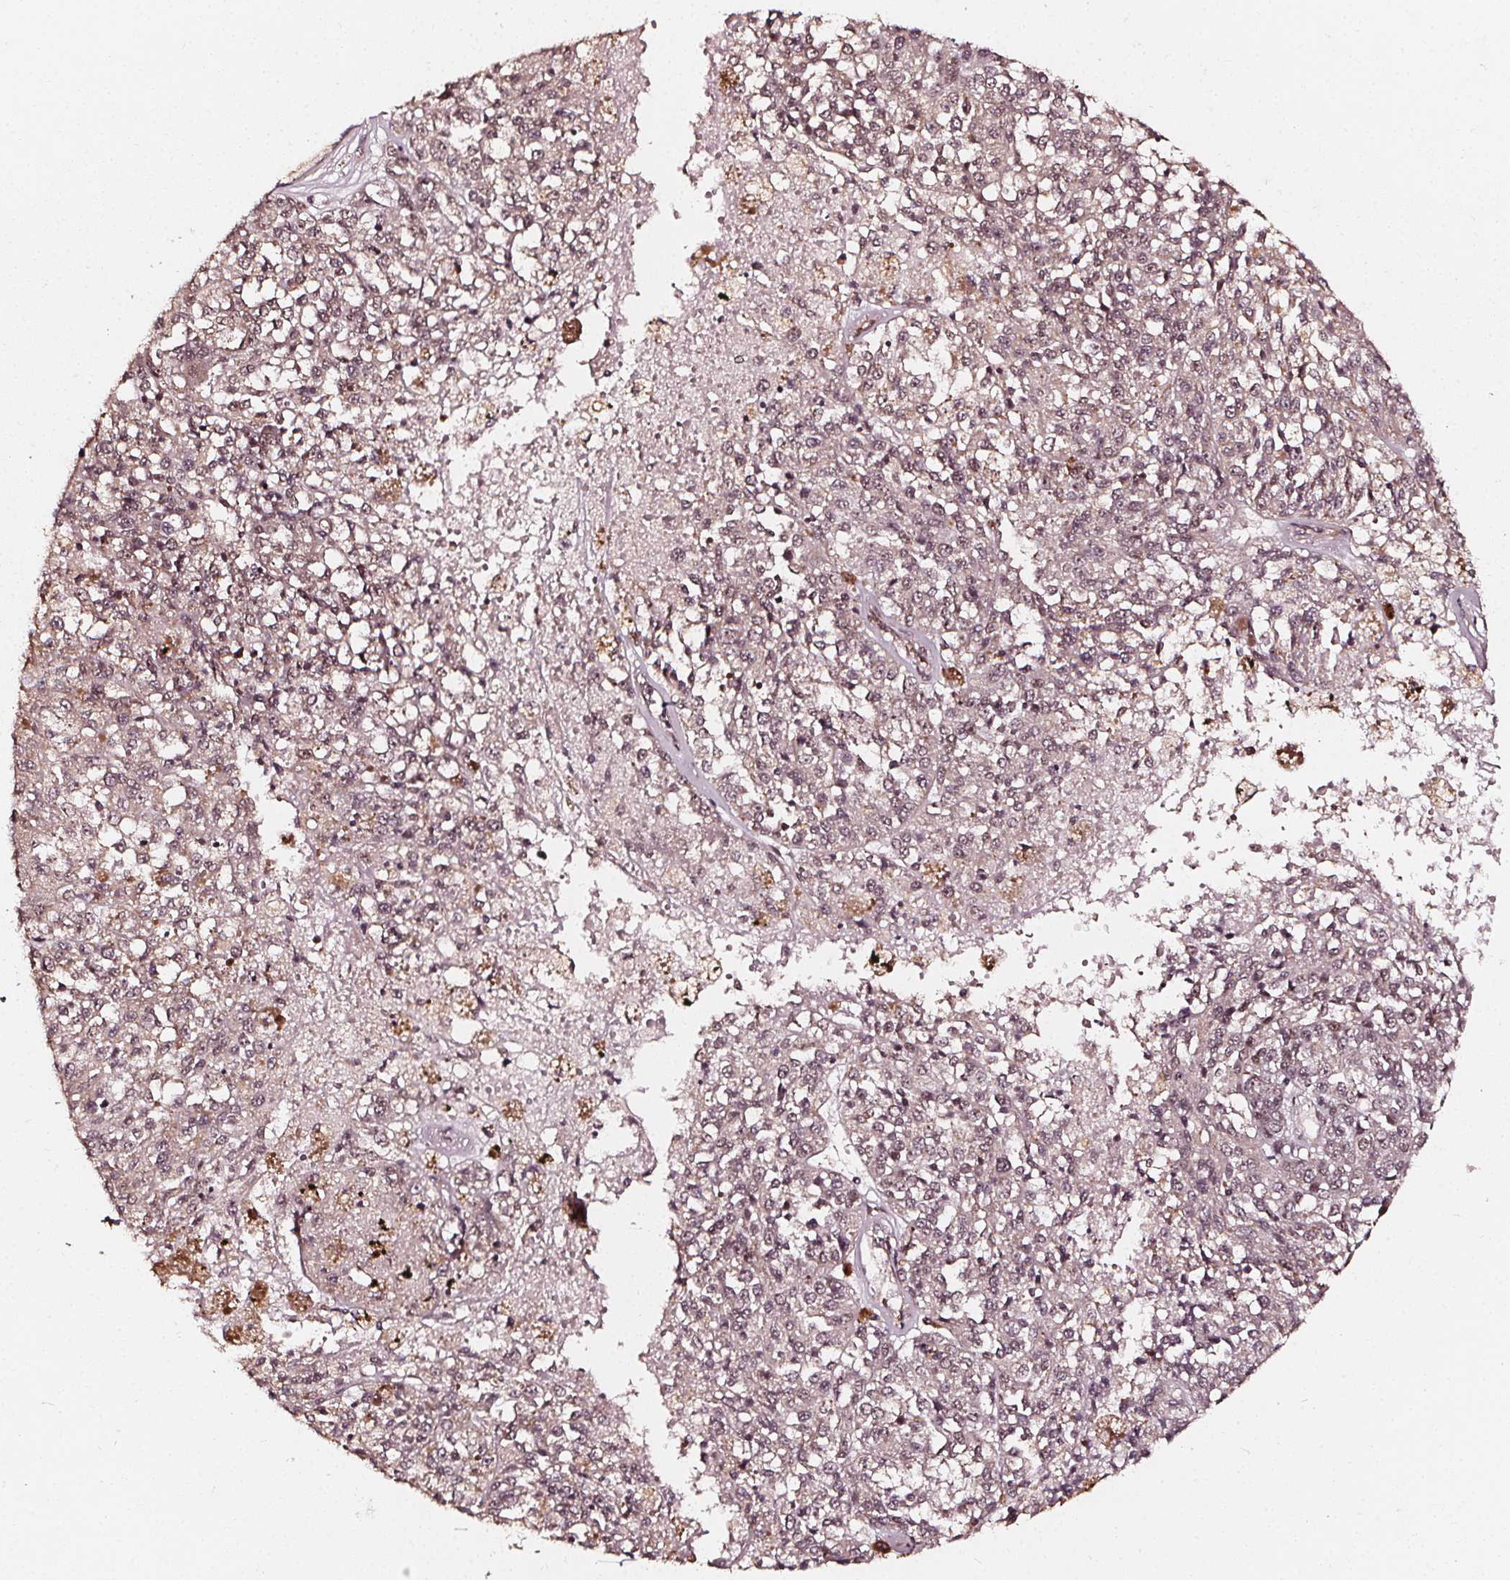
{"staining": {"intensity": "weak", "quantity": "25%-75%", "location": "nuclear"}, "tissue": "melanoma", "cell_type": "Tumor cells", "image_type": "cancer", "snomed": [{"axis": "morphology", "description": "Malignant melanoma, Metastatic site"}, {"axis": "topography", "description": "Lymph node"}], "caption": "Immunohistochemical staining of human melanoma exhibits weak nuclear protein positivity in about 25%-75% of tumor cells. (IHC, brightfield microscopy, high magnification).", "gene": "EXOSC9", "patient": {"sex": "female", "age": 64}}